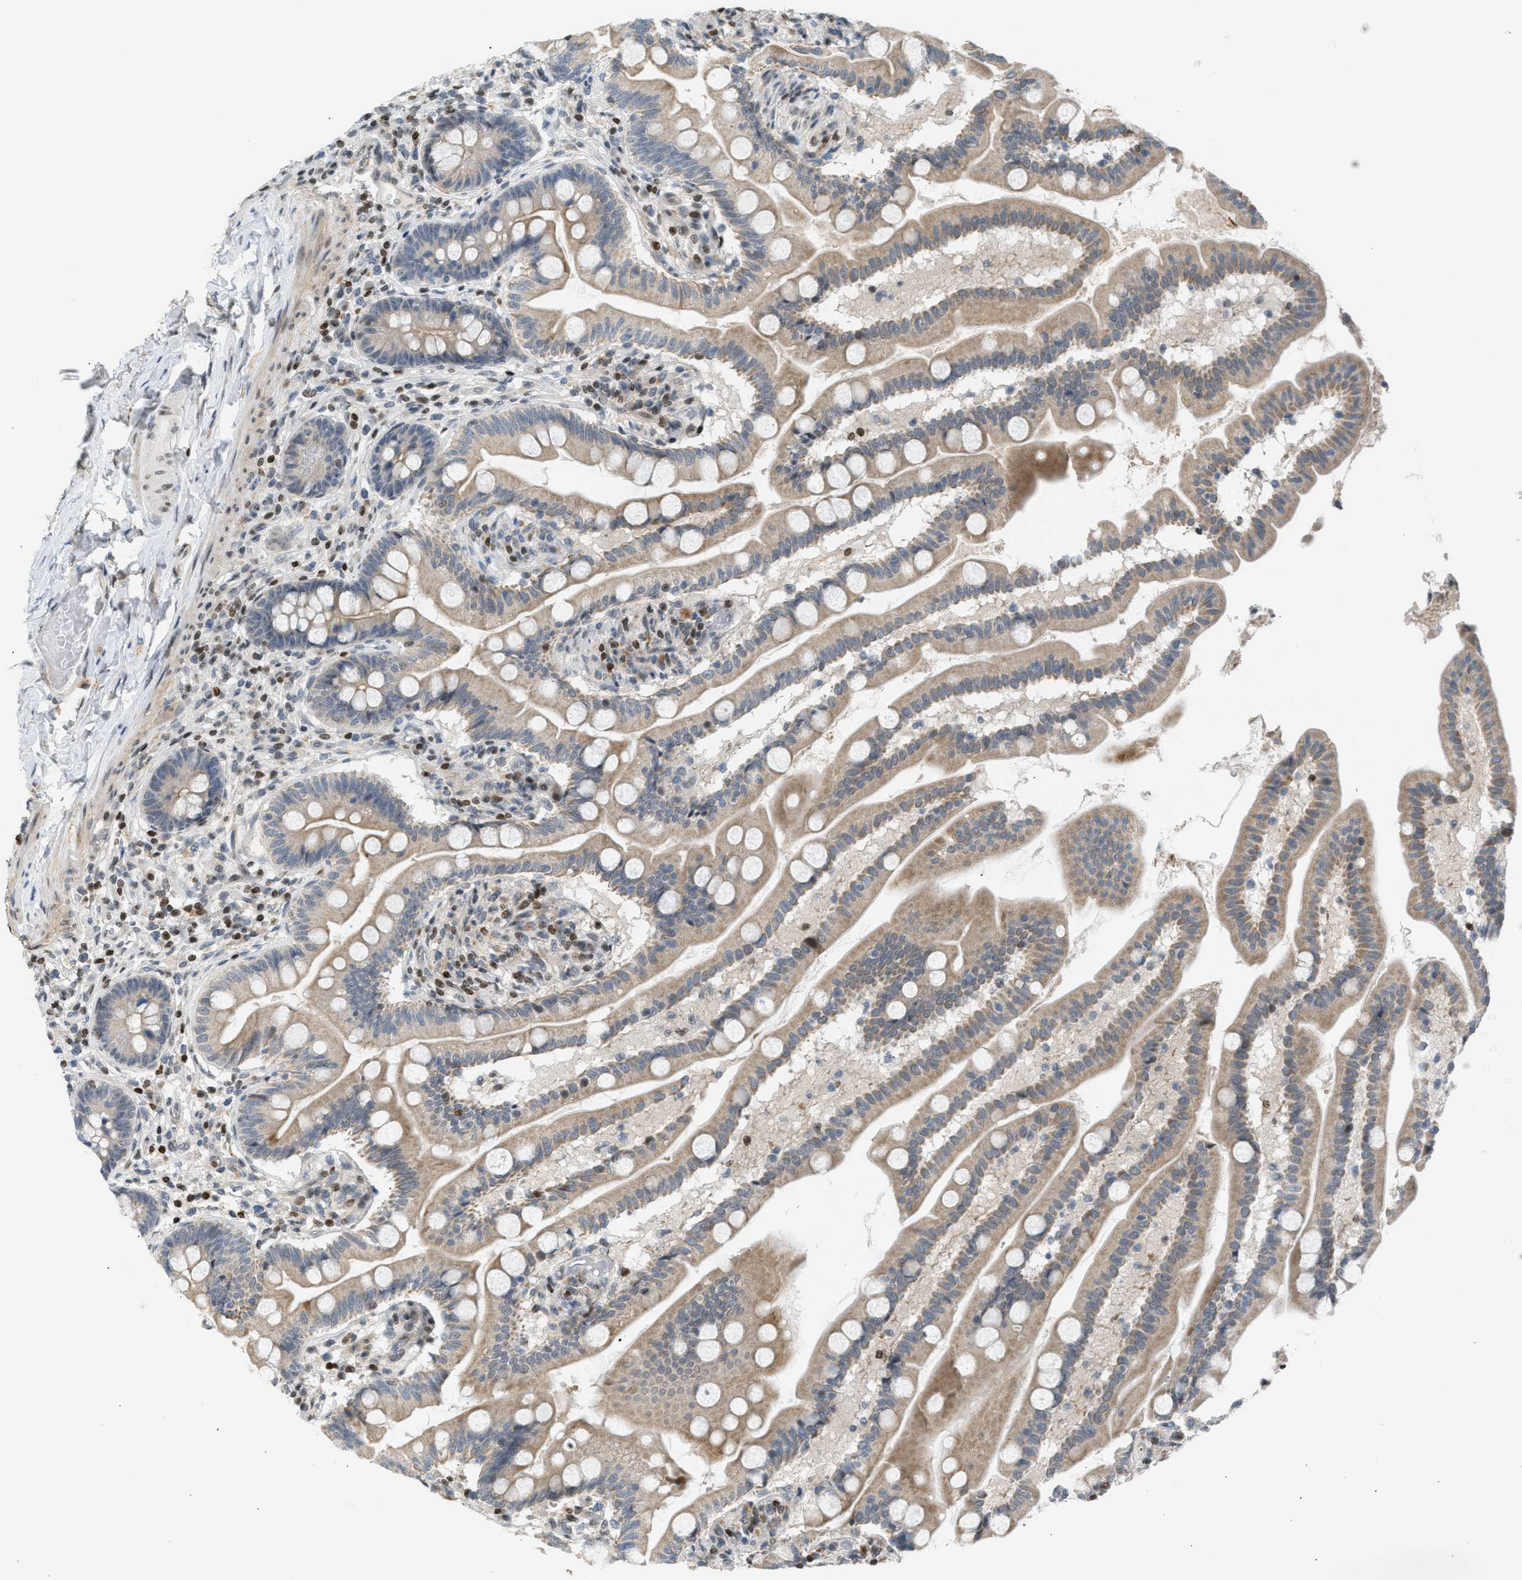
{"staining": {"intensity": "moderate", "quantity": "25%-75%", "location": "cytoplasmic/membranous"}, "tissue": "small intestine", "cell_type": "Glandular cells", "image_type": "normal", "snomed": [{"axis": "morphology", "description": "Normal tissue, NOS"}, {"axis": "topography", "description": "Small intestine"}], "caption": "Brown immunohistochemical staining in unremarkable small intestine exhibits moderate cytoplasmic/membranous positivity in approximately 25%-75% of glandular cells. The protein of interest is shown in brown color, while the nuclei are stained blue.", "gene": "NPS", "patient": {"sex": "female", "age": 56}}